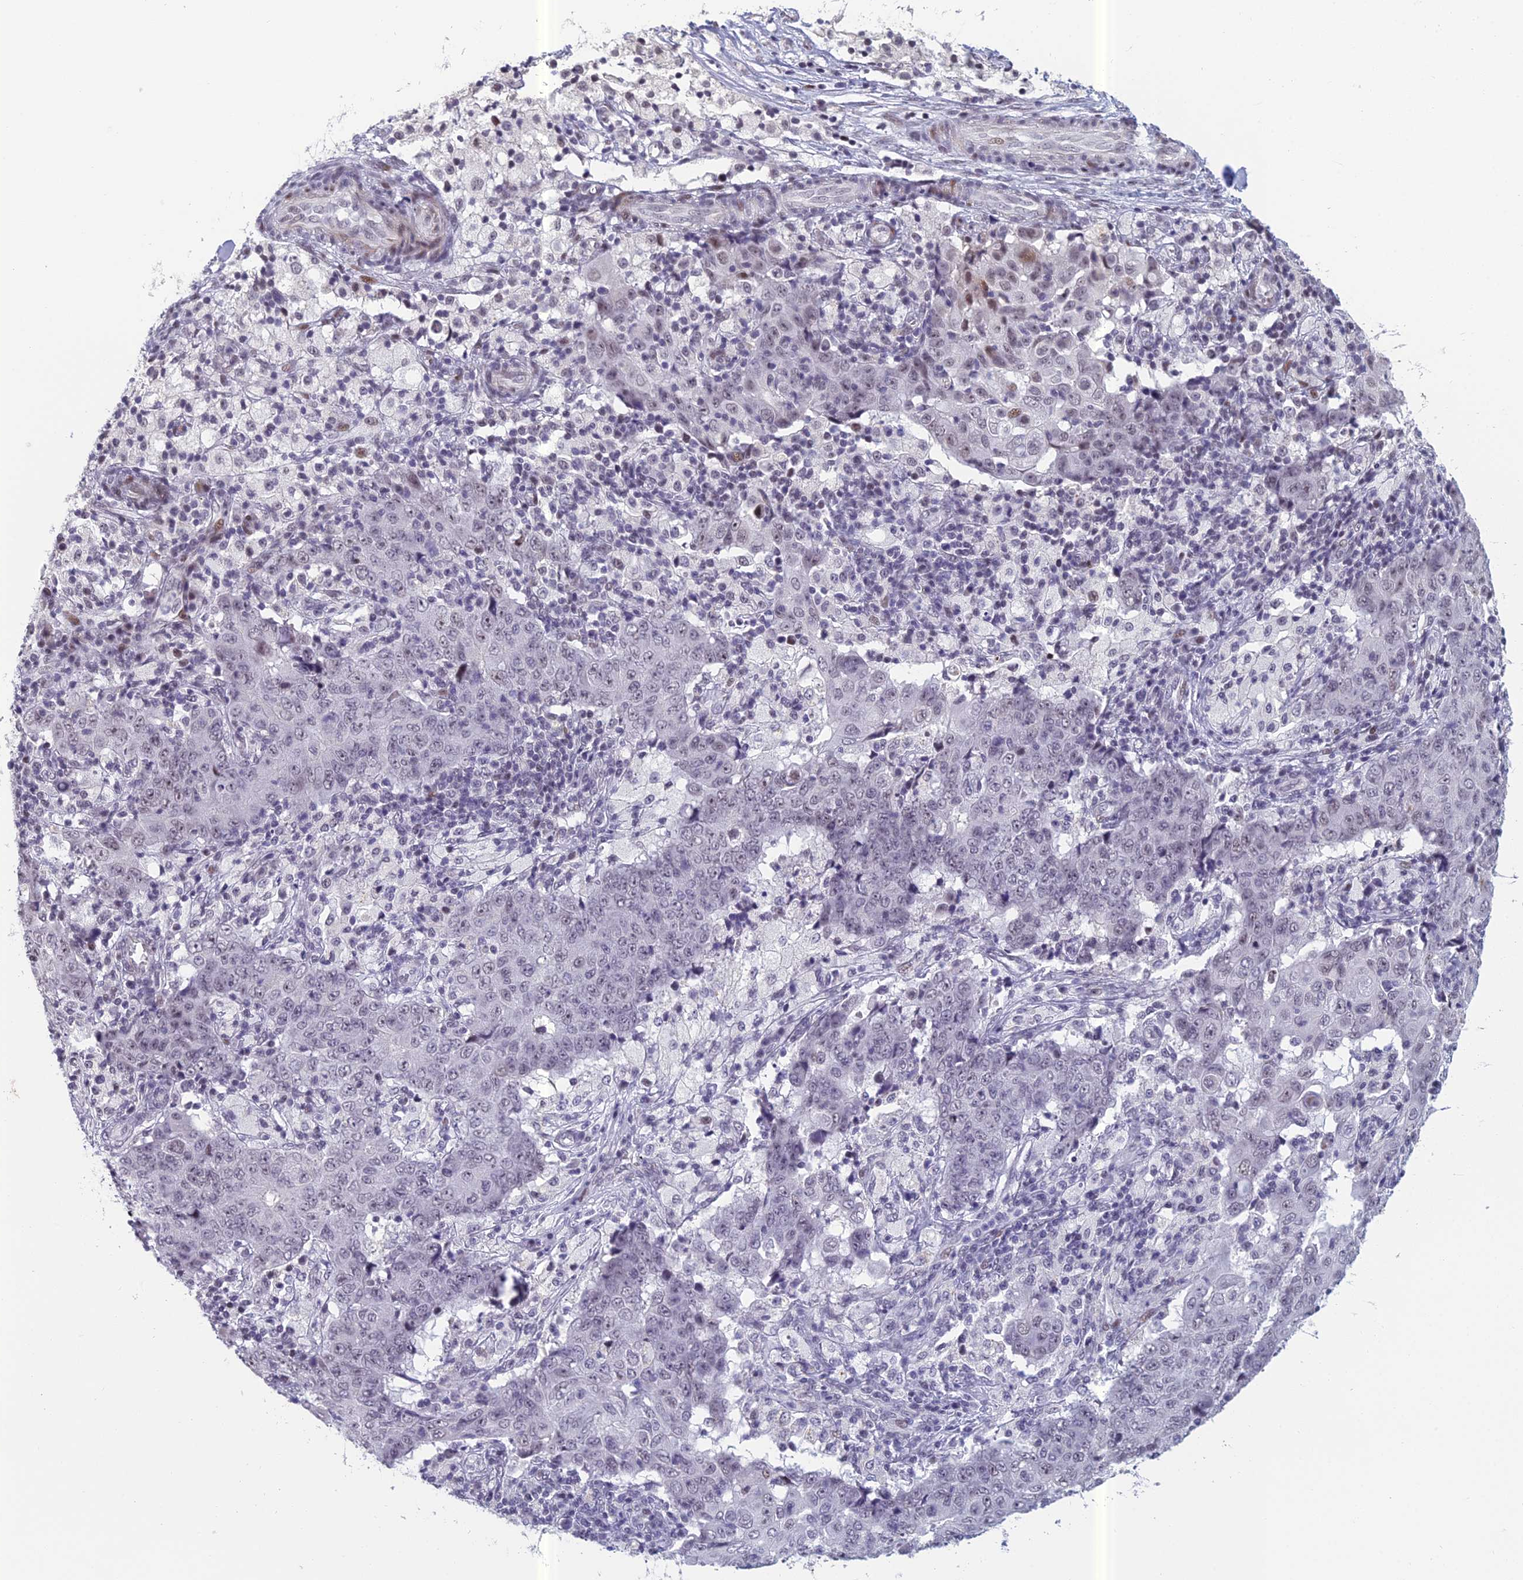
{"staining": {"intensity": "negative", "quantity": "none", "location": "none"}, "tissue": "ovarian cancer", "cell_type": "Tumor cells", "image_type": "cancer", "snomed": [{"axis": "morphology", "description": "Carcinoma, endometroid"}, {"axis": "topography", "description": "Ovary"}], "caption": "An image of endometroid carcinoma (ovarian) stained for a protein exhibits no brown staining in tumor cells.", "gene": "RGS17", "patient": {"sex": "female", "age": 42}}